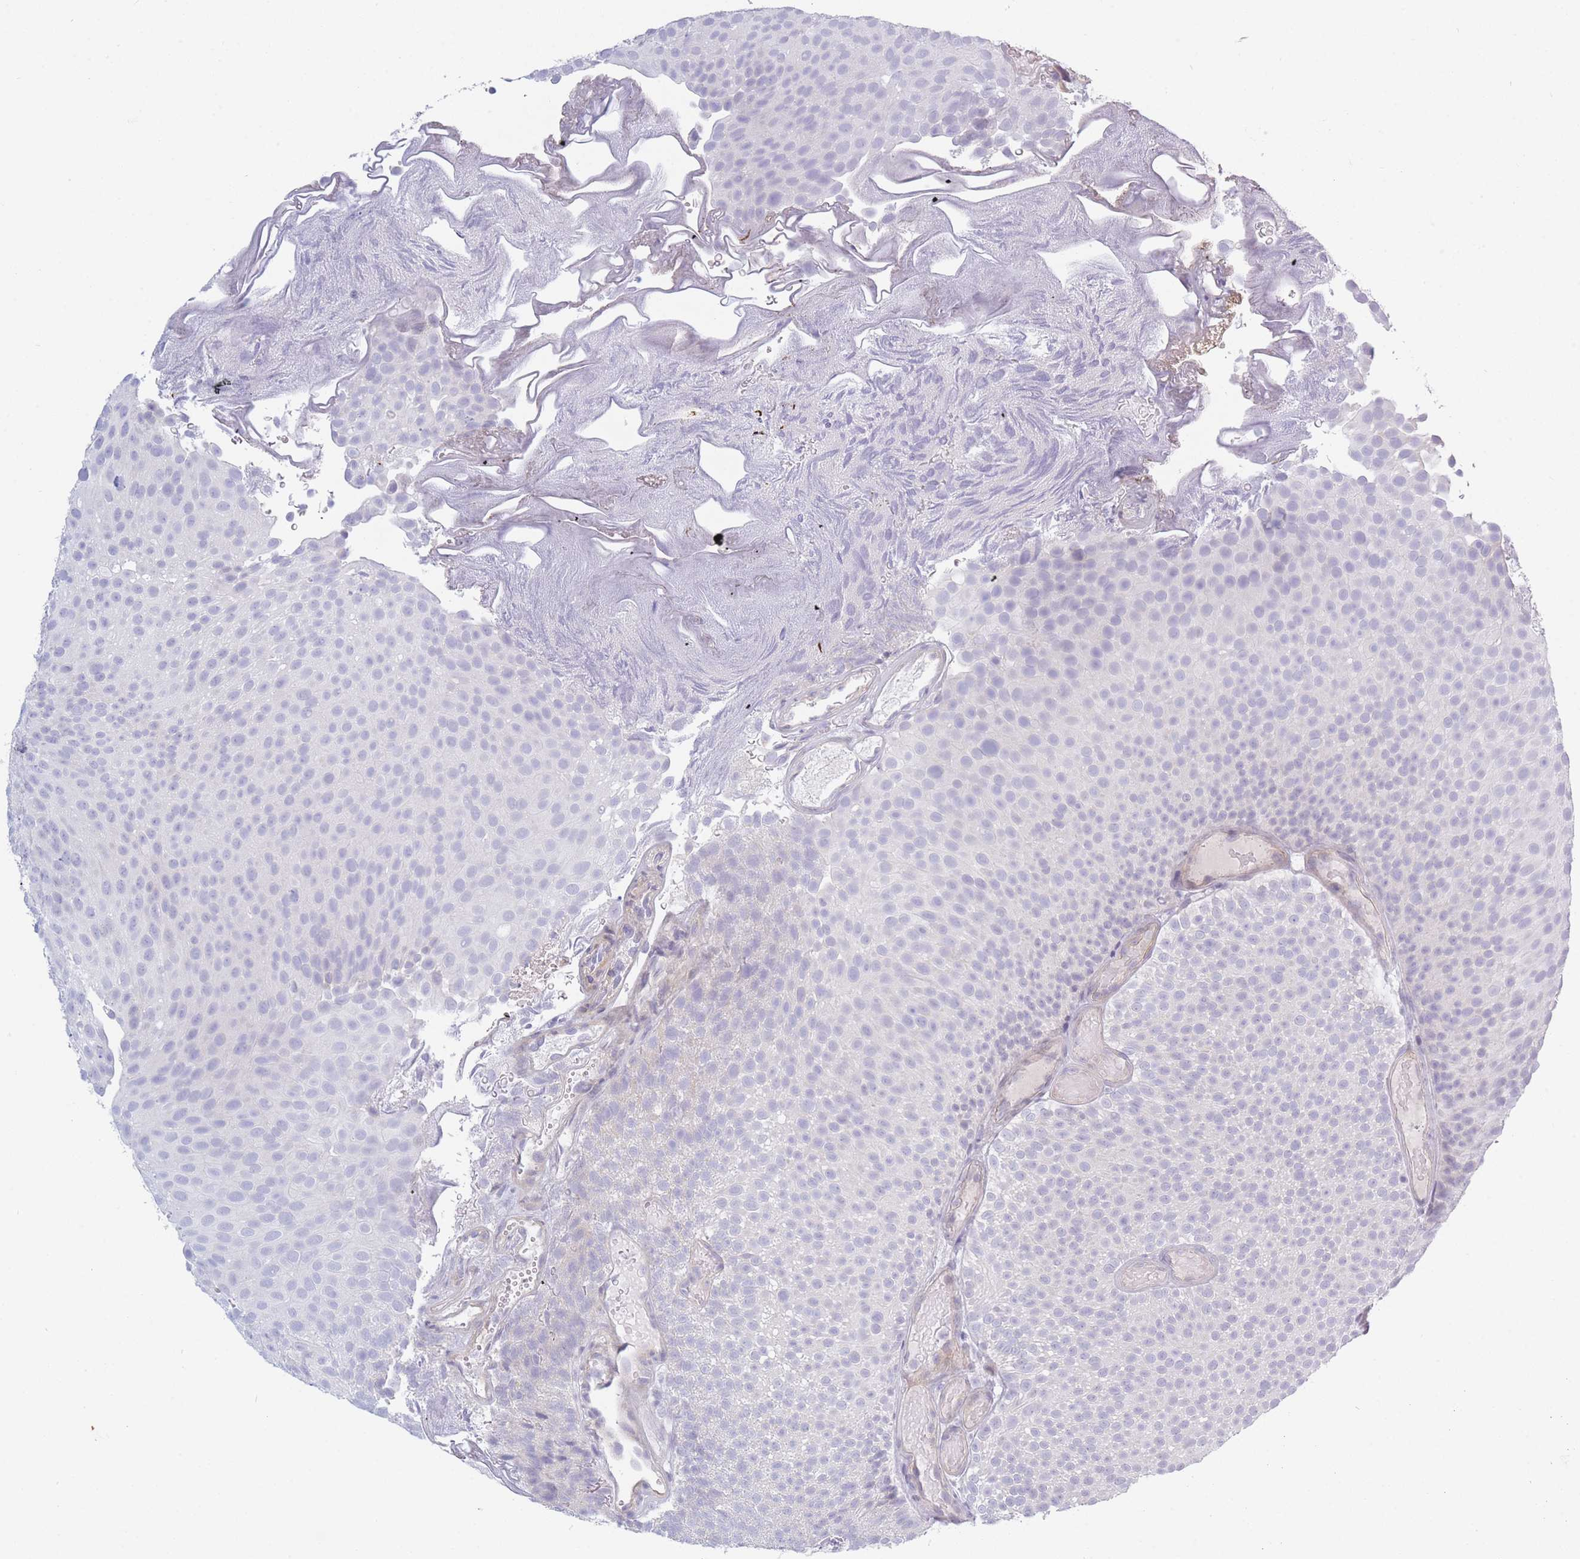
{"staining": {"intensity": "negative", "quantity": "none", "location": "none"}, "tissue": "urothelial cancer", "cell_type": "Tumor cells", "image_type": "cancer", "snomed": [{"axis": "morphology", "description": "Urothelial carcinoma, Low grade"}, {"axis": "topography", "description": "Urinary bladder"}], "caption": "Tumor cells show no significant protein staining in urothelial cancer.", "gene": "PLEKHG2", "patient": {"sex": "male", "age": 78}}